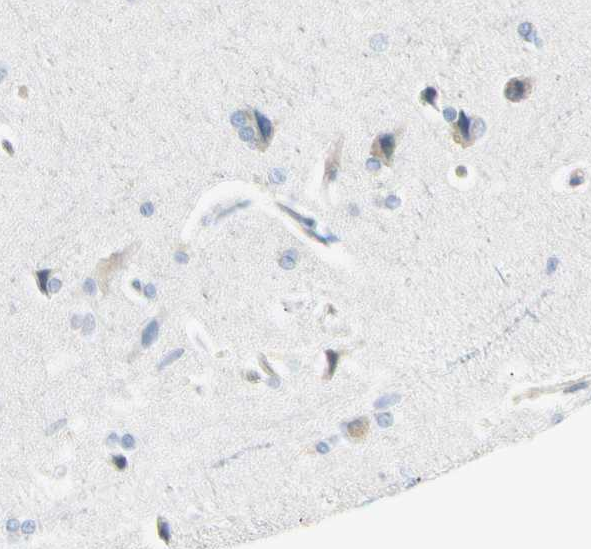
{"staining": {"intensity": "weak", "quantity": "25%-75%", "location": "cytoplasmic/membranous"}, "tissue": "cerebral cortex", "cell_type": "Endothelial cells", "image_type": "normal", "snomed": [{"axis": "morphology", "description": "Normal tissue, NOS"}, {"axis": "topography", "description": "Cerebral cortex"}], "caption": "Brown immunohistochemical staining in normal cerebral cortex reveals weak cytoplasmic/membranous positivity in about 25%-75% of endothelial cells. (DAB (3,3'-diaminobenzidine) = brown stain, brightfield microscopy at high magnification).", "gene": "NFKB2", "patient": {"sex": "male", "age": 62}}